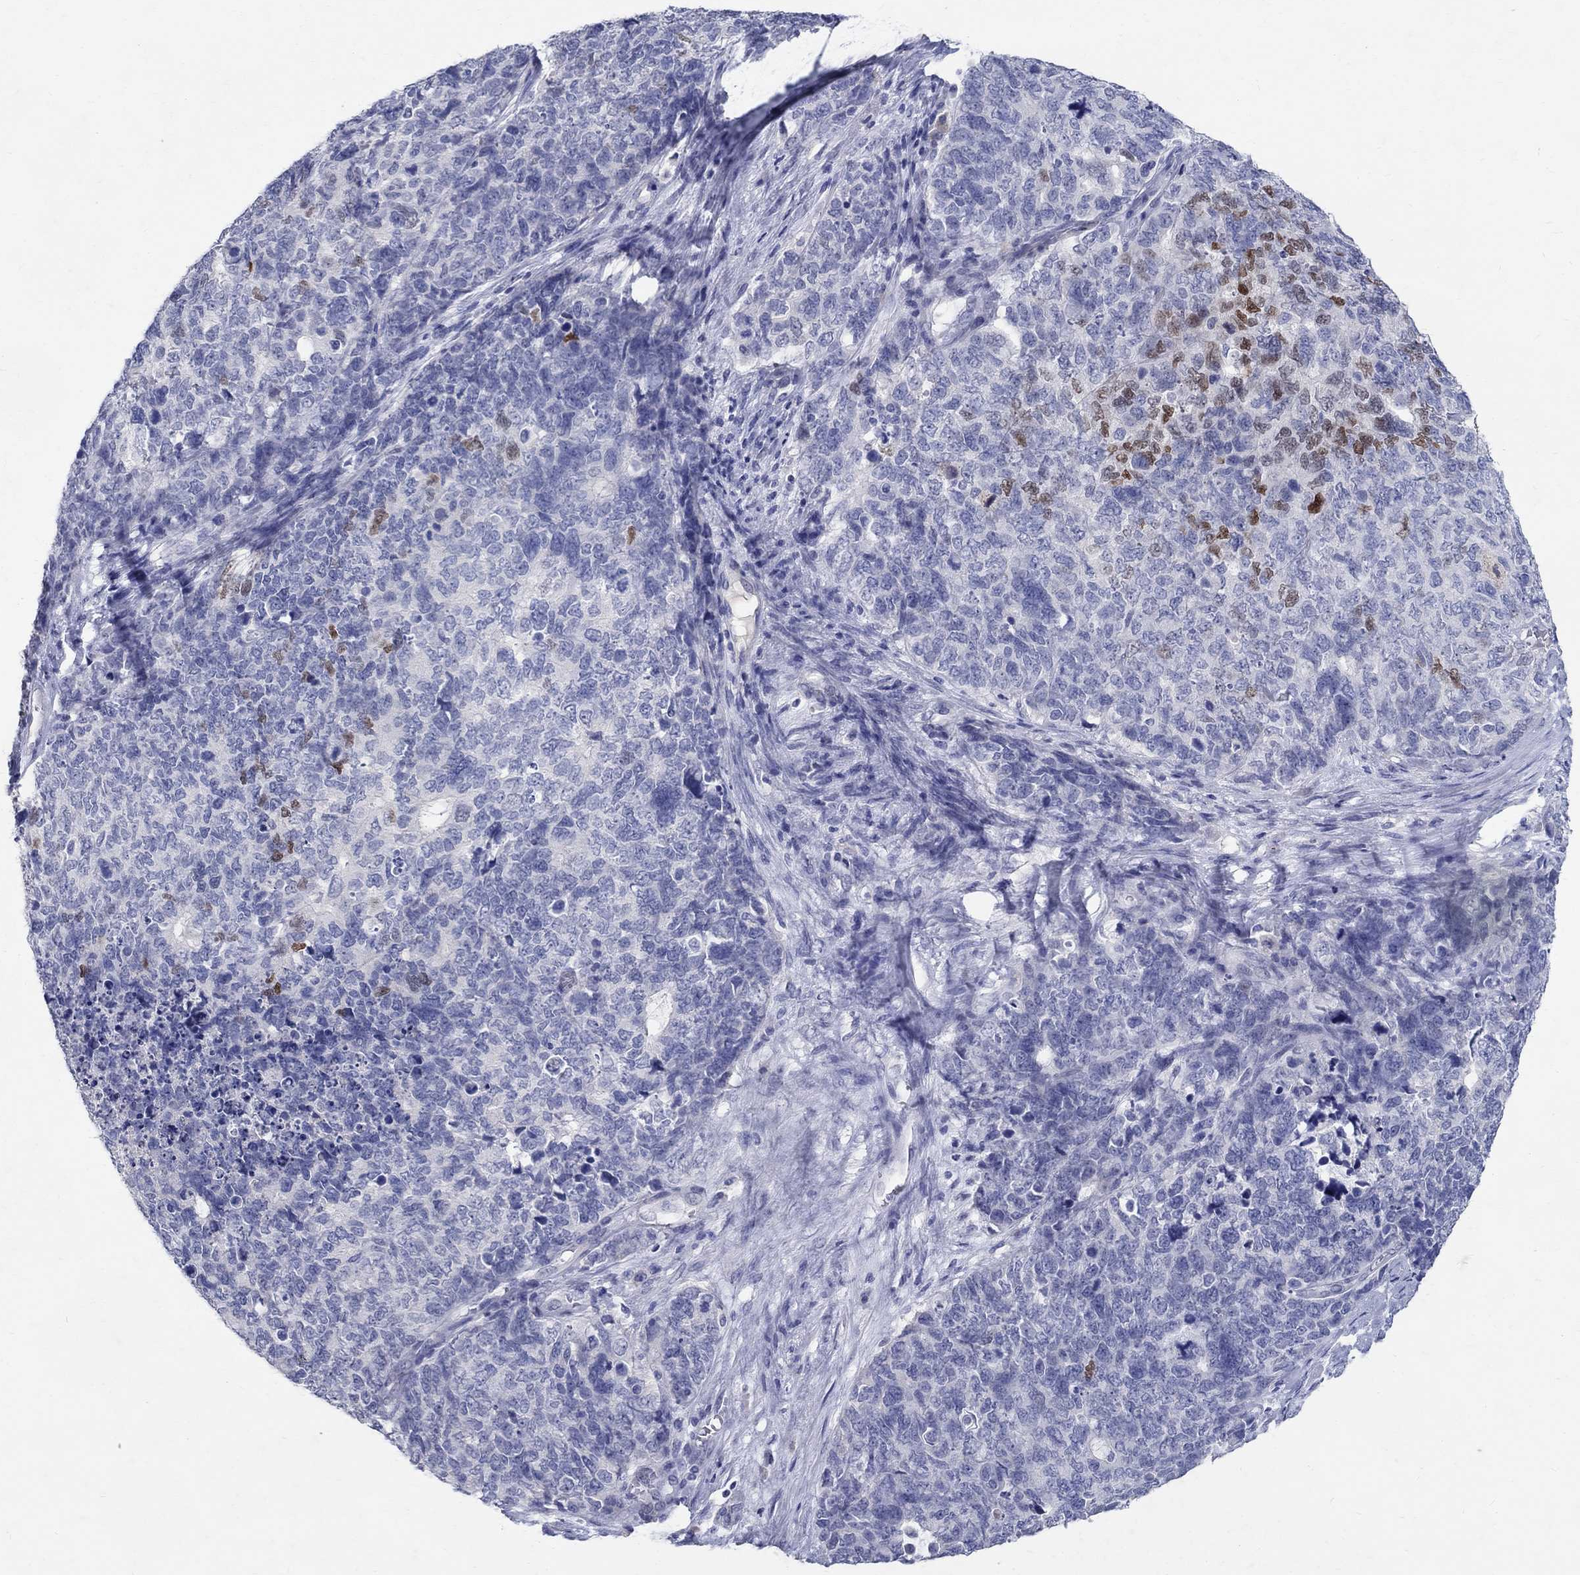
{"staining": {"intensity": "moderate", "quantity": "<25%", "location": "nuclear"}, "tissue": "cervical cancer", "cell_type": "Tumor cells", "image_type": "cancer", "snomed": [{"axis": "morphology", "description": "Squamous cell carcinoma, NOS"}, {"axis": "topography", "description": "Cervix"}], "caption": "Cervical cancer (squamous cell carcinoma) was stained to show a protein in brown. There is low levels of moderate nuclear positivity in approximately <25% of tumor cells.", "gene": "SOX2", "patient": {"sex": "female", "age": 63}}